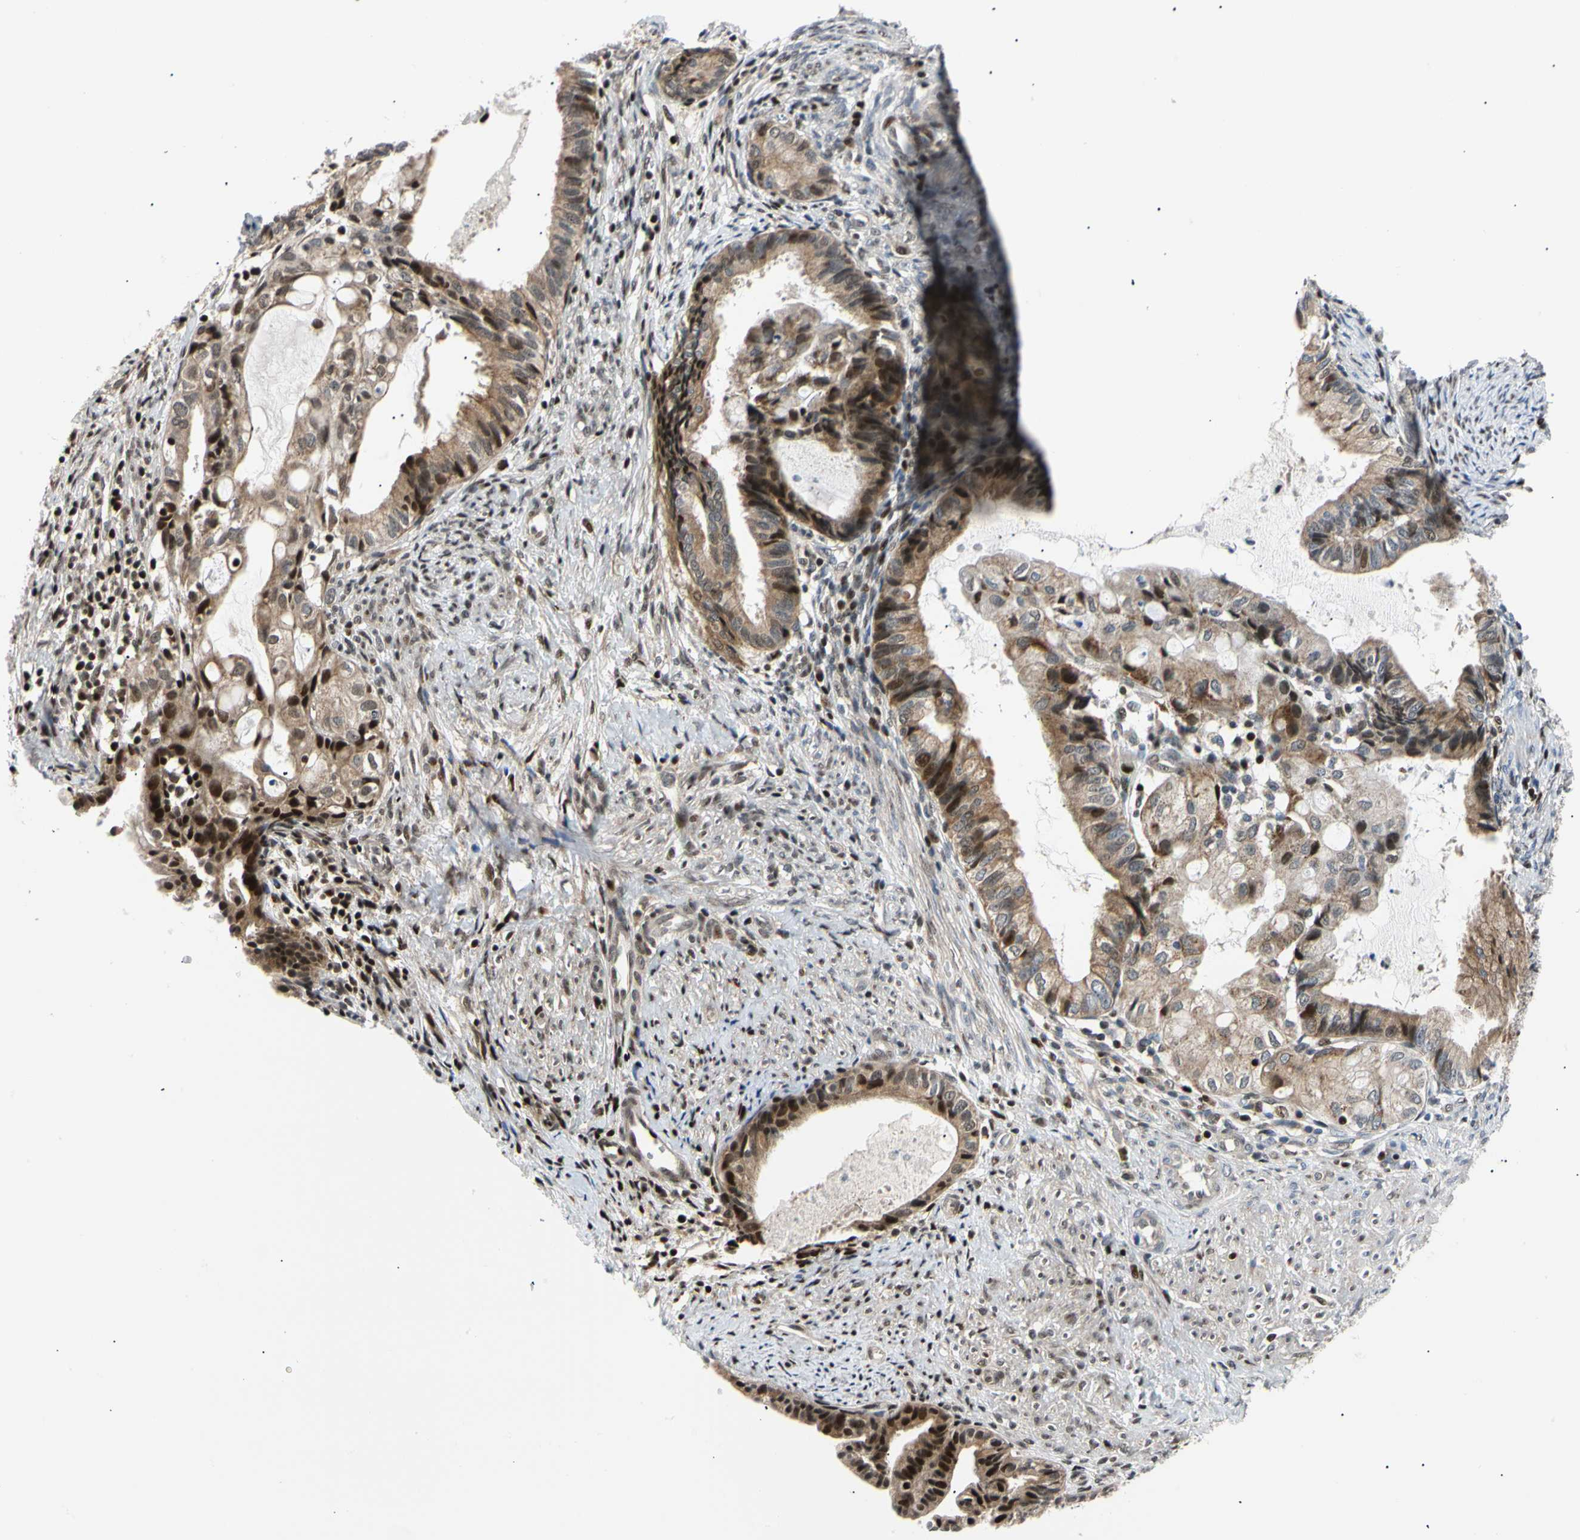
{"staining": {"intensity": "strong", "quantity": "25%-75%", "location": "nuclear"}, "tissue": "endometrial cancer", "cell_type": "Tumor cells", "image_type": "cancer", "snomed": [{"axis": "morphology", "description": "Adenocarcinoma, NOS"}, {"axis": "topography", "description": "Endometrium"}], "caption": "Strong nuclear expression for a protein is appreciated in about 25%-75% of tumor cells of endometrial cancer (adenocarcinoma) using immunohistochemistry.", "gene": "E2F1", "patient": {"sex": "female", "age": 86}}